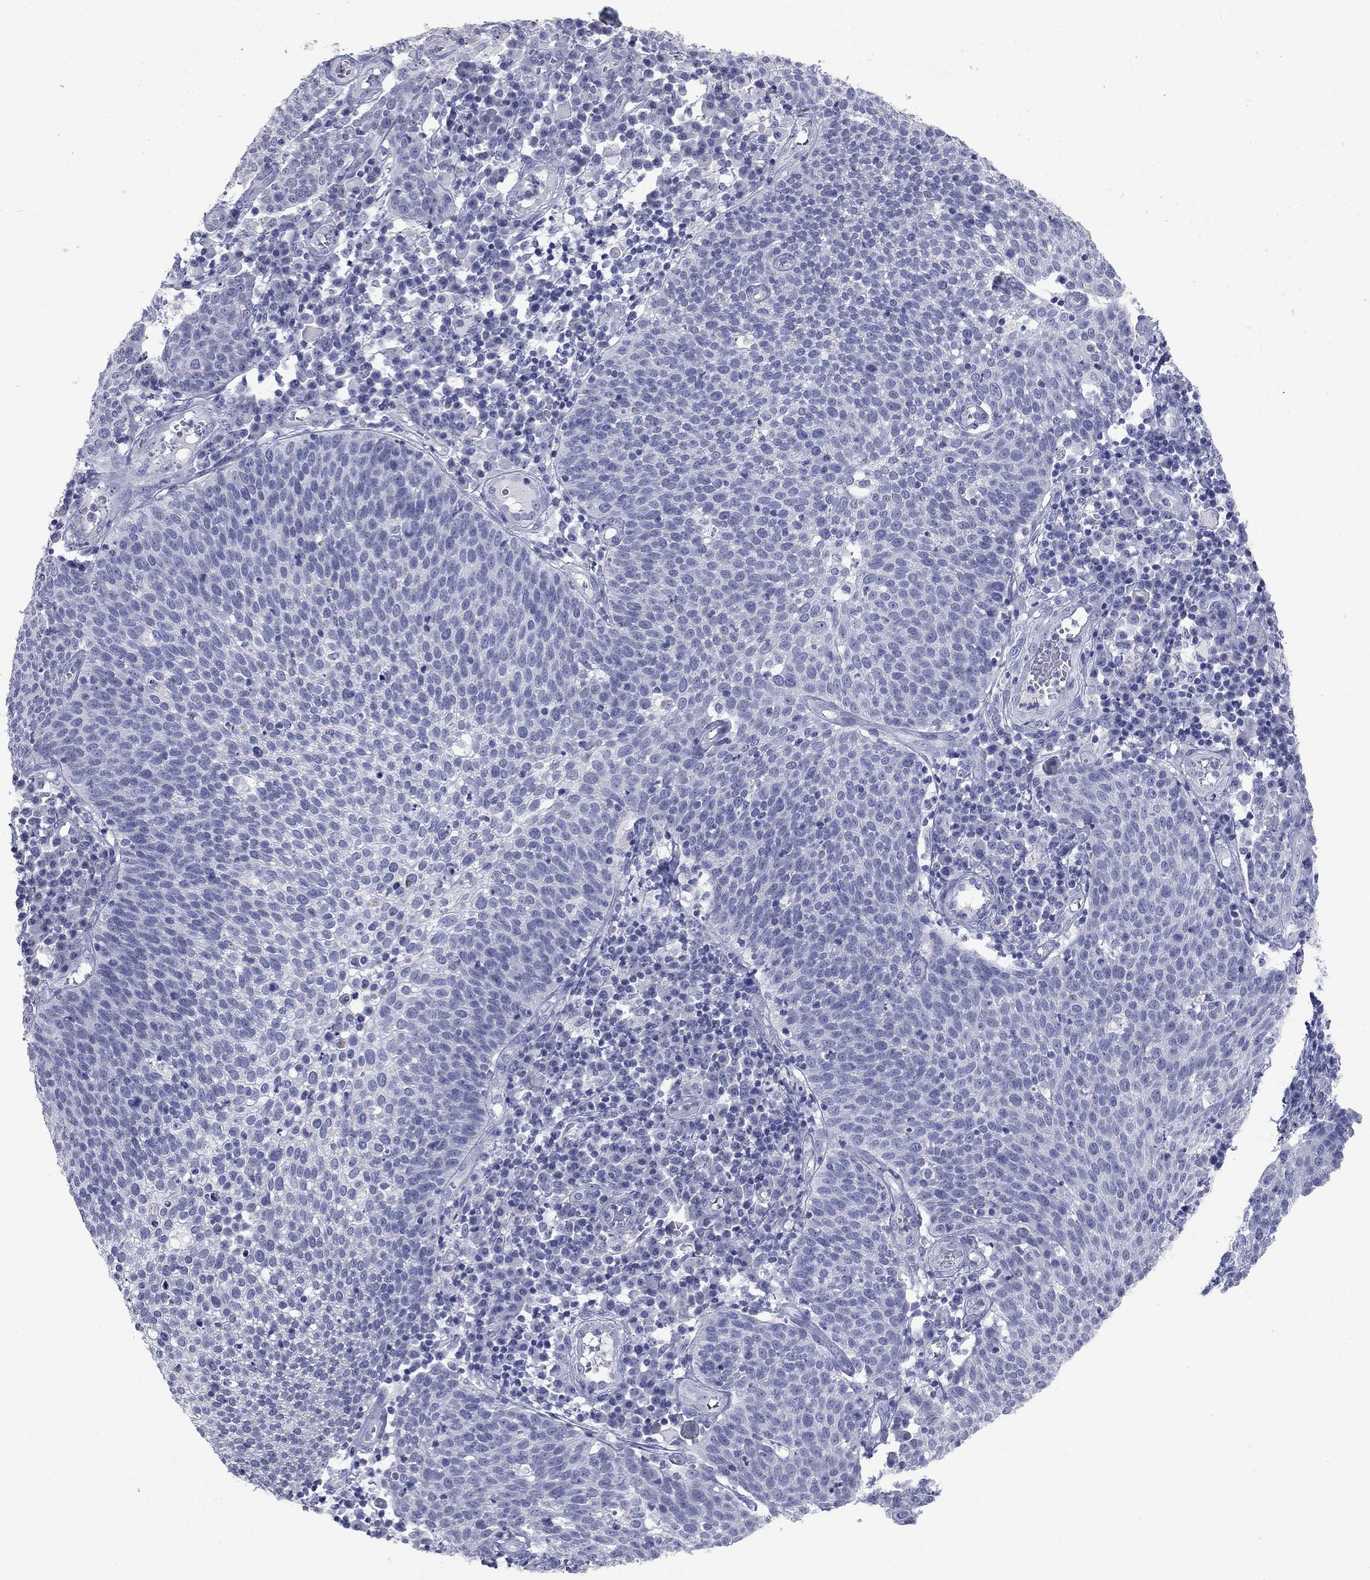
{"staining": {"intensity": "negative", "quantity": "none", "location": "none"}, "tissue": "cervical cancer", "cell_type": "Tumor cells", "image_type": "cancer", "snomed": [{"axis": "morphology", "description": "Squamous cell carcinoma, NOS"}, {"axis": "topography", "description": "Cervix"}], "caption": "There is no significant staining in tumor cells of cervical cancer.", "gene": "ATP6V1G2", "patient": {"sex": "female", "age": 34}}